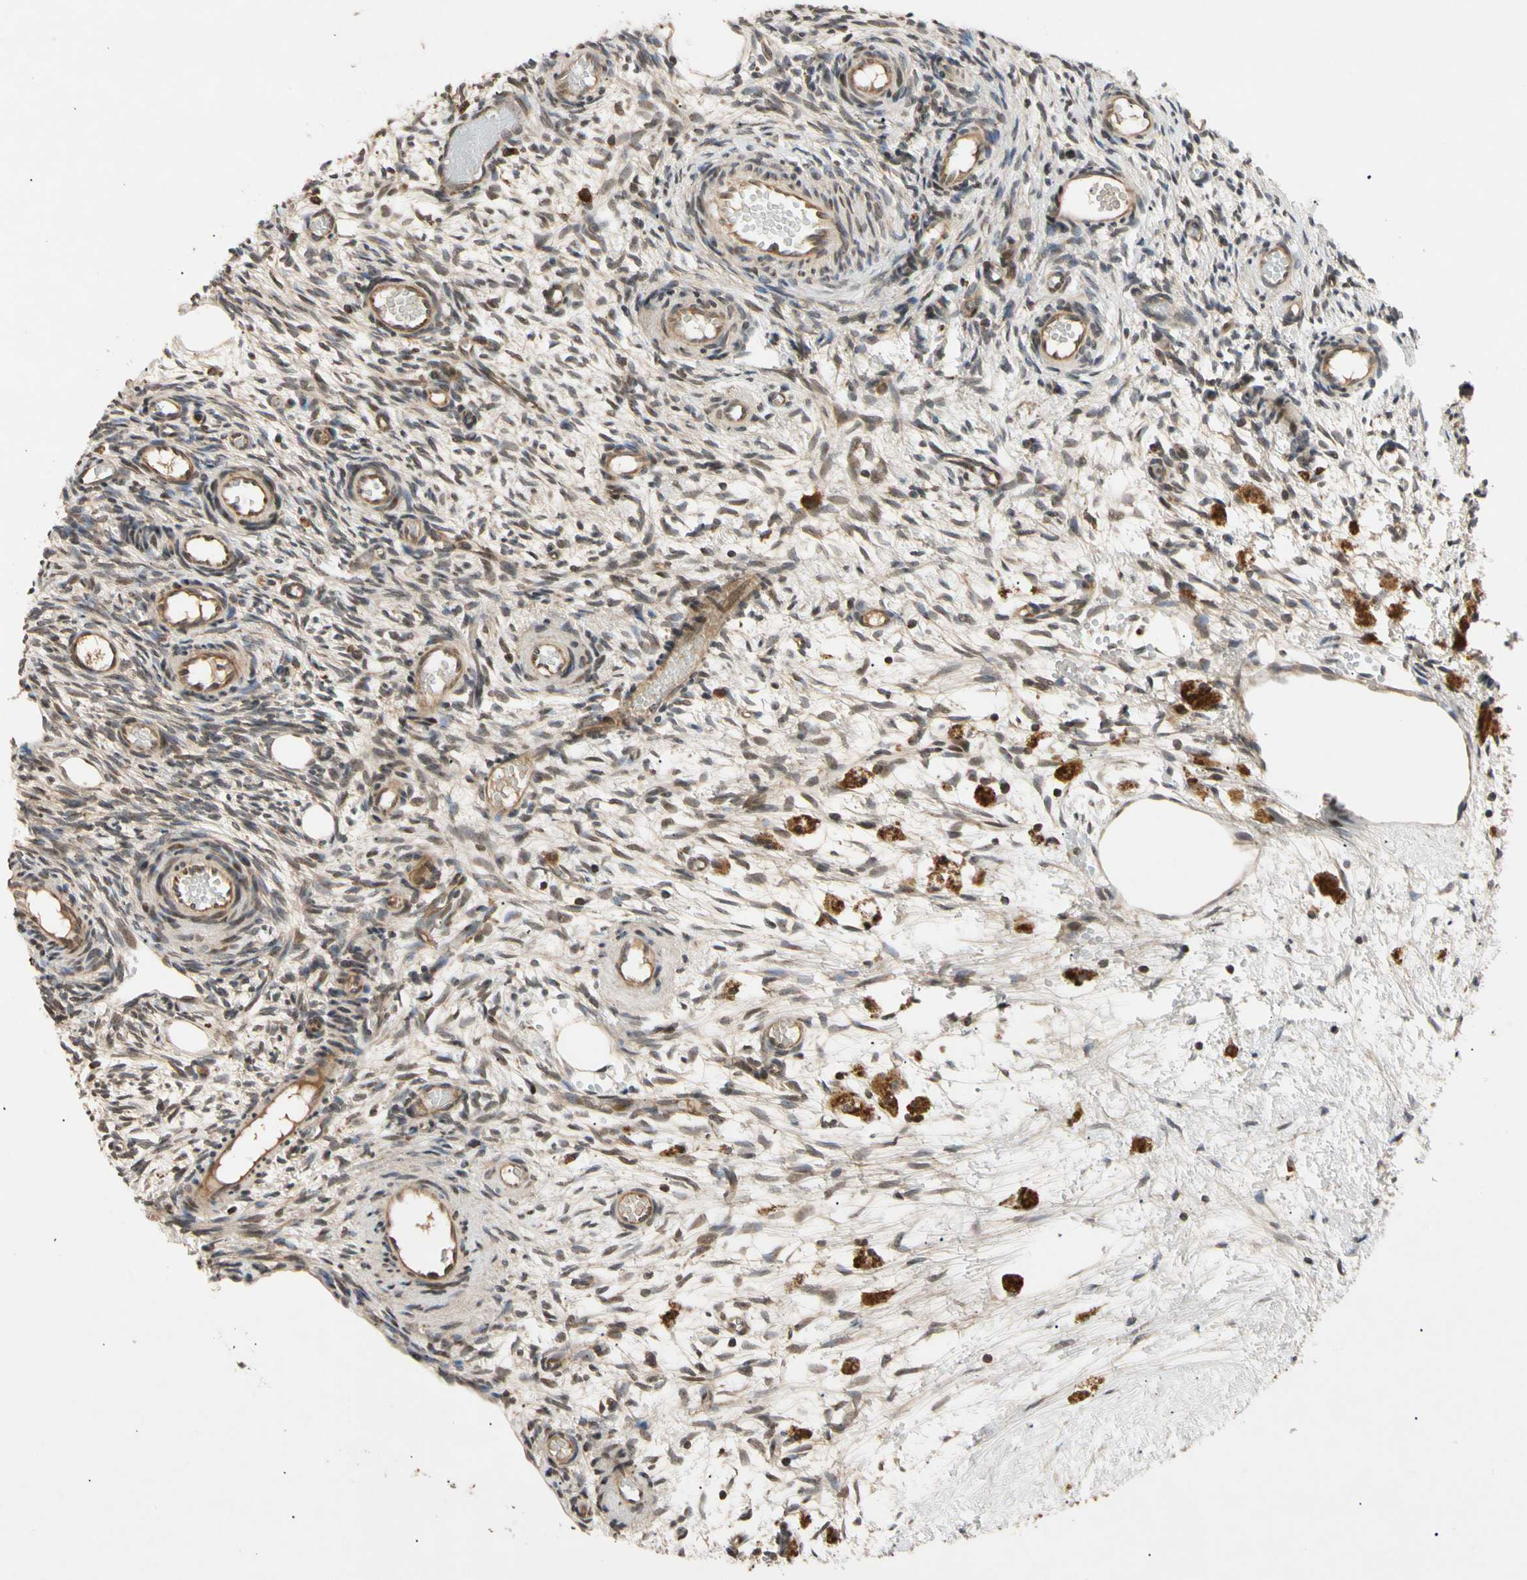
{"staining": {"intensity": "weak", "quantity": "25%-75%", "location": "cytoplasmic/membranous,nuclear"}, "tissue": "ovary", "cell_type": "Ovarian stroma cells", "image_type": "normal", "snomed": [{"axis": "morphology", "description": "Normal tissue, NOS"}, {"axis": "topography", "description": "Ovary"}], "caption": "An image of human ovary stained for a protein reveals weak cytoplasmic/membranous,nuclear brown staining in ovarian stroma cells. The staining was performed using DAB (3,3'-diaminobenzidine) to visualize the protein expression in brown, while the nuclei were stained in blue with hematoxylin (Magnification: 20x).", "gene": "MRPS22", "patient": {"sex": "female", "age": 35}}